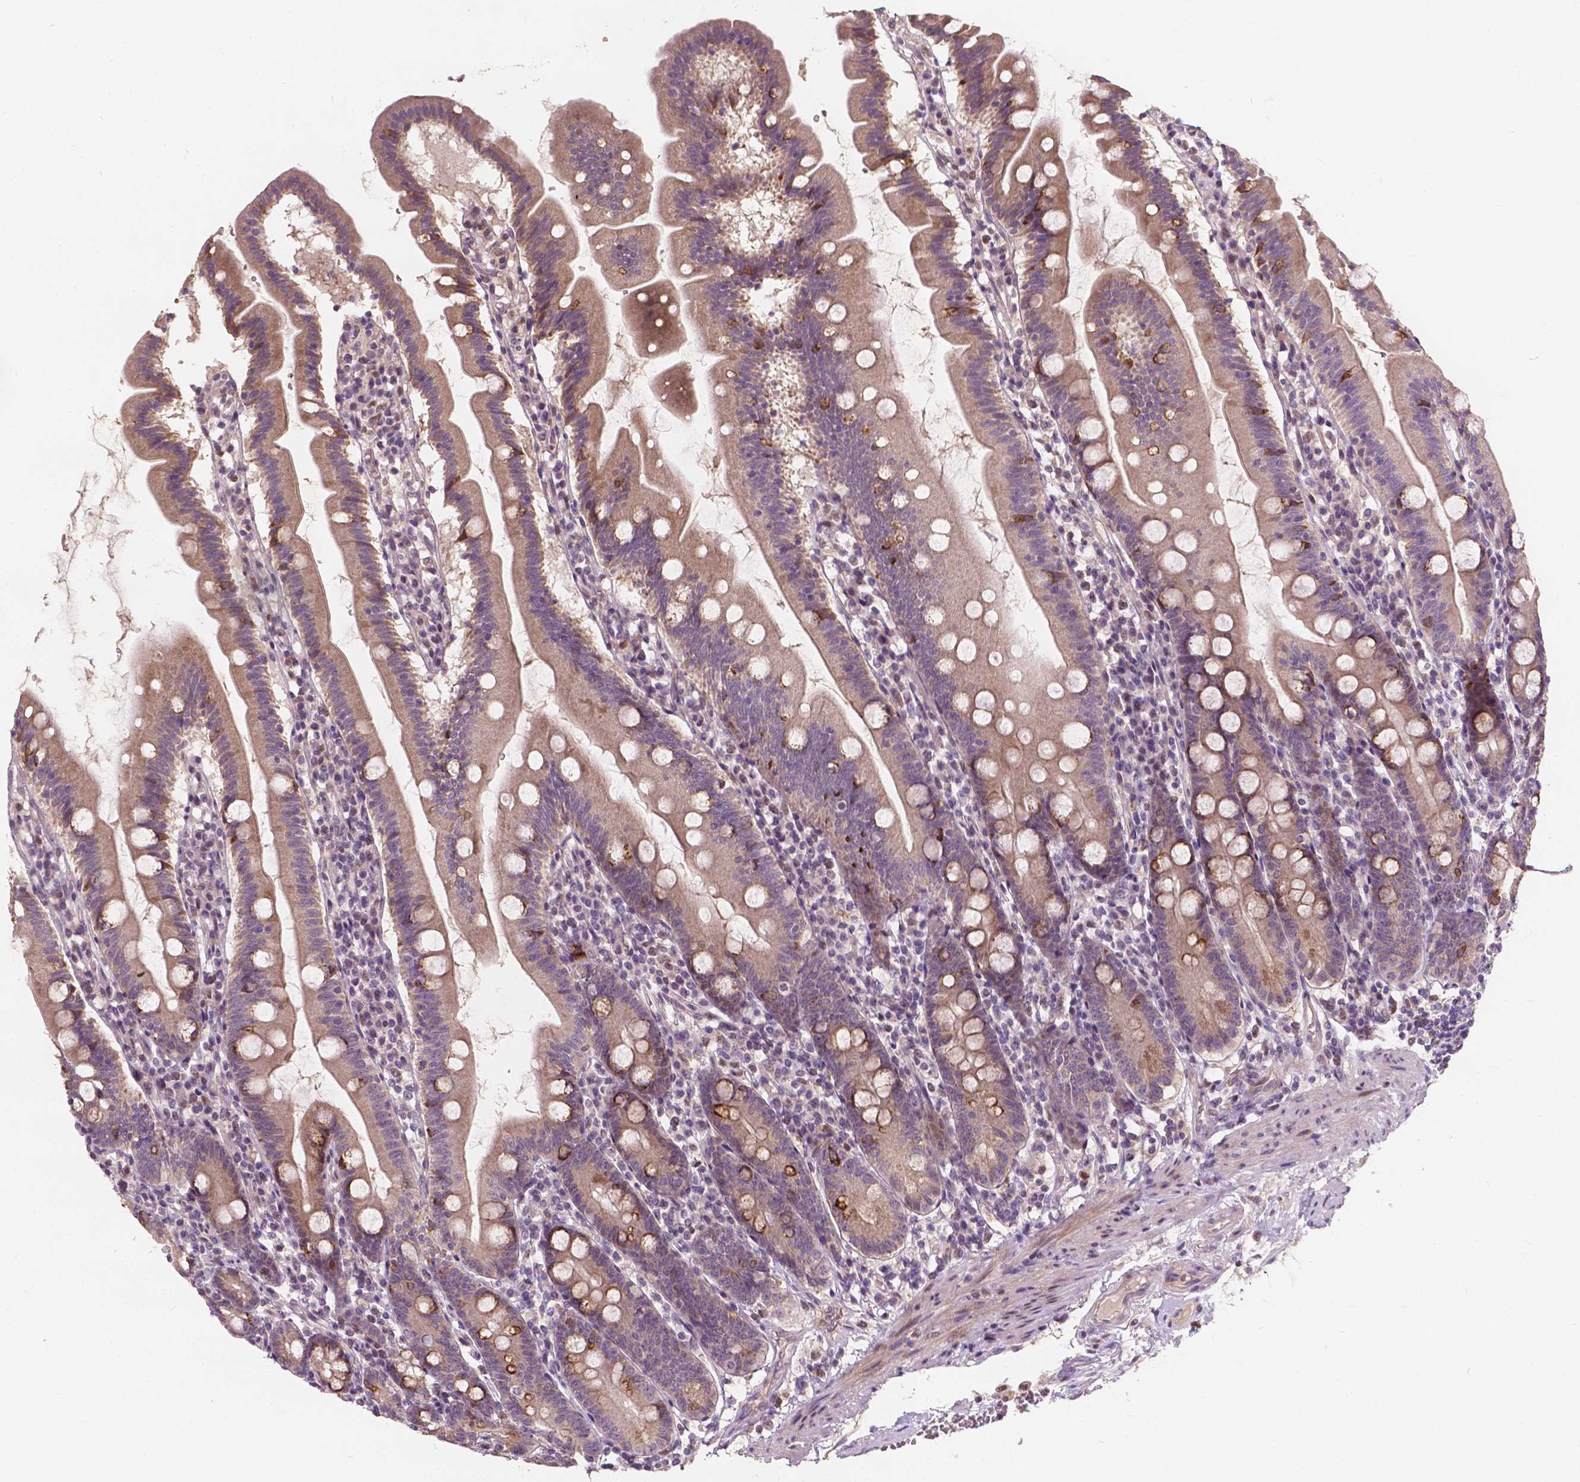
{"staining": {"intensity": "moderate", "quantity": "25%-75%", "location": "cytoplasmic/membranous"}, "tissue": "duodenum", "cell_type": "Glandular cells", "image_type": "normal", "snomed": [{"axis": "morphology", "description": "Normal tissue, NOS"}, {"axis": "topography", "description": "Duodenum"}], "caption": "IHC (DAB (3,3'-diaminobenzidine)) staining of benign human duodenum exhibits moderate cytoplasmic/membranous protein staining in about 25%-75% of glandular cells. (DAB = brown stain, brightfield microscopy at high magnification).", "gene": "DUSP16", "patient": {"sex": "female", "age": 67}}